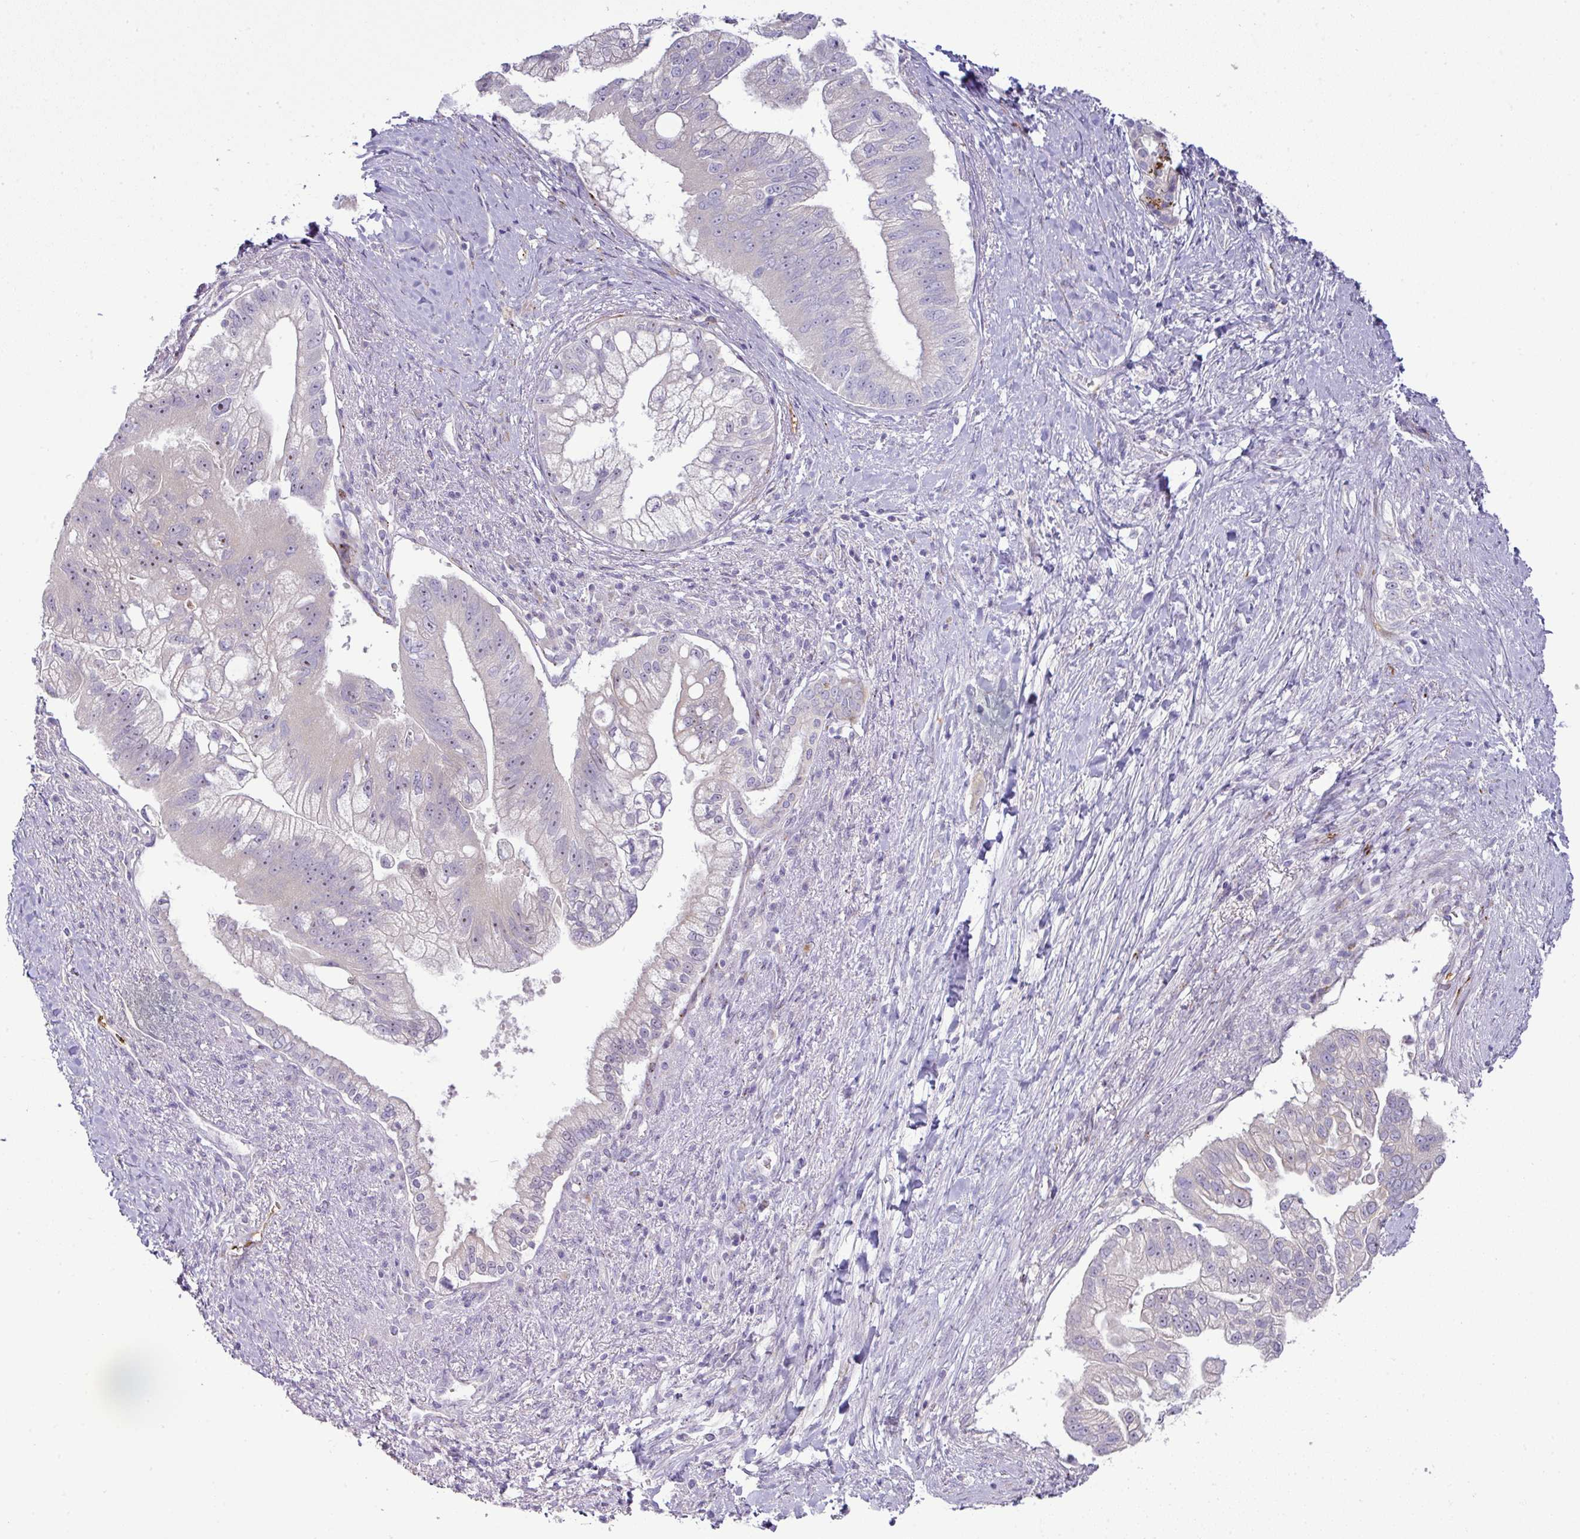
{"staining": {"intensity": "negative", "quantity": "none", "location": "none"}, "tissue": "pancreatic cancer", "cell_type": "Tumor cells", "image_type": "cancer", "snomed": [{"axis": "morphology", "description": "Adenocarcinoma, NOS"}, {"axis": "topography", "description": "Pancreas"}], "caption": "A high-resolution image shows immunohistochemistry staining of adenocarcinoma (pancreatic), which demonstrates no significant expression in tumor cells.", "gene": "ATP6V1F", "patient": {"sex": "male", "age": 70}}